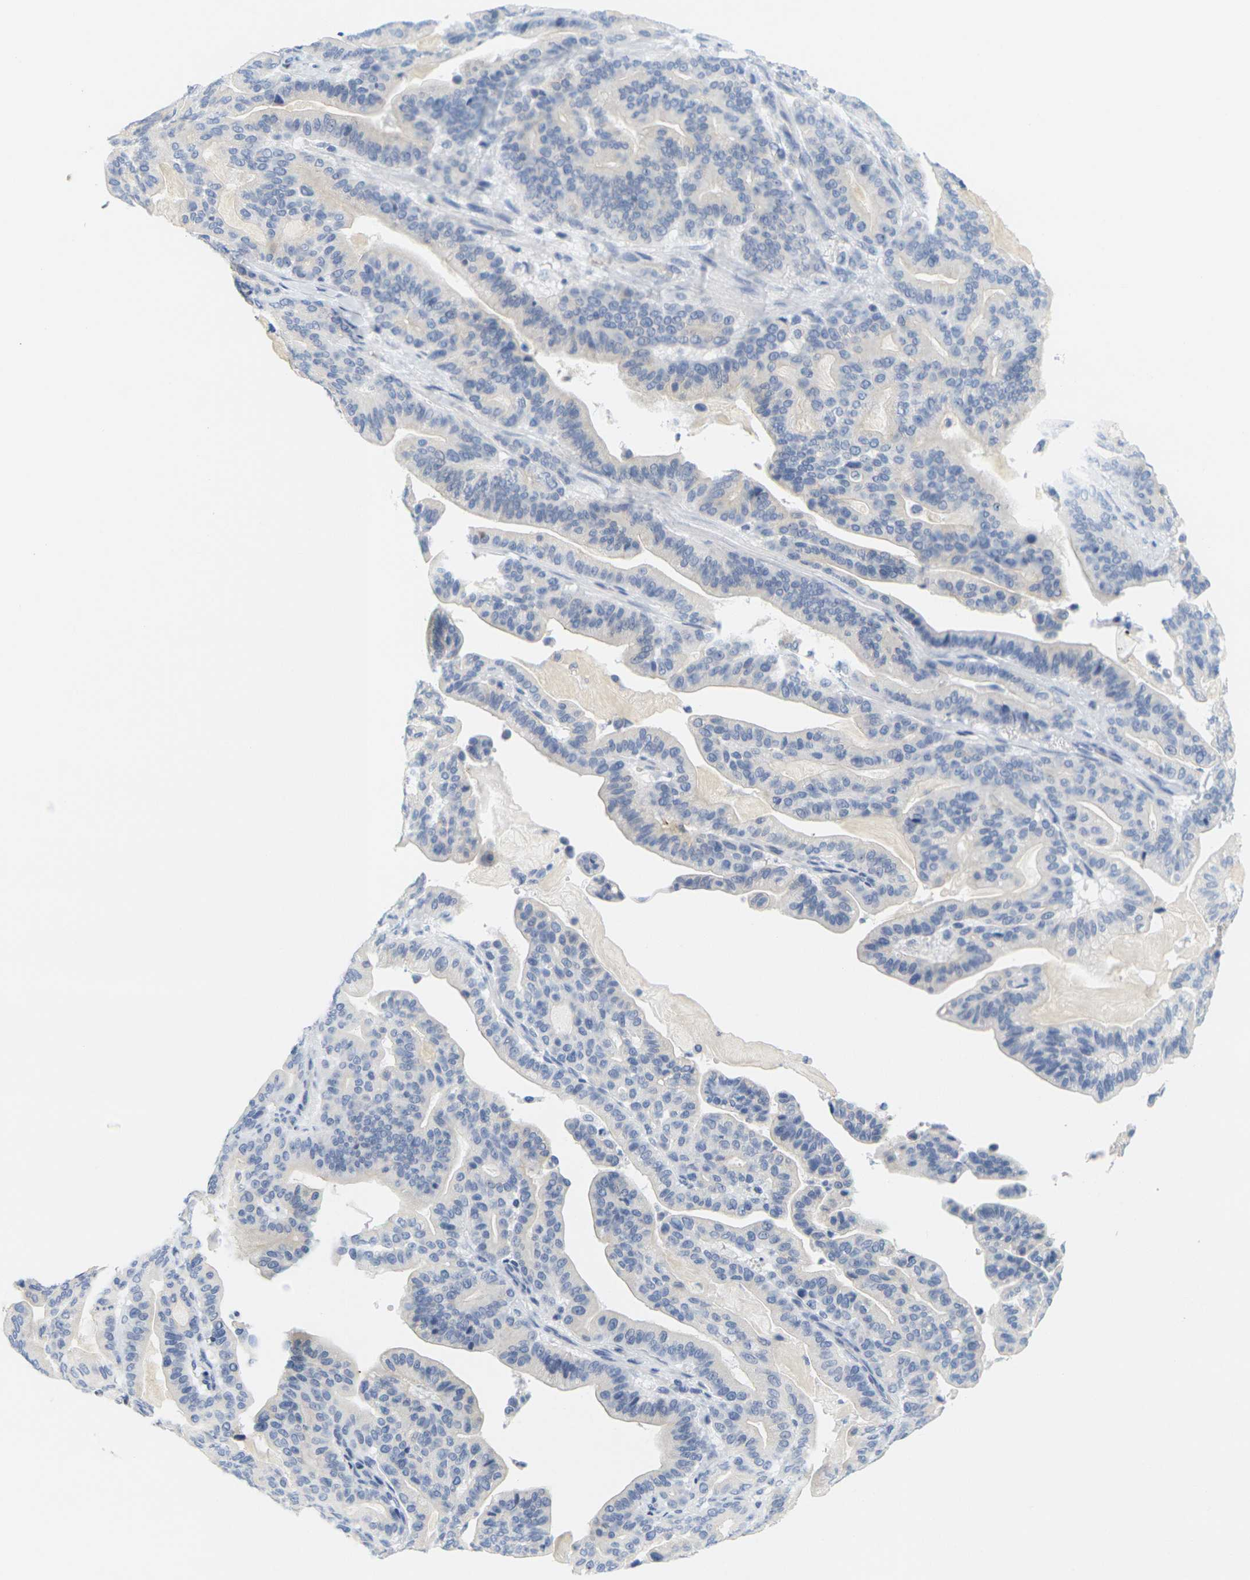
{"staining": {"intensity": "negative", "quantity": "none", "location": "none"}, "tissue": "pancreatic cancer", "cell_type": "Tumor cells", "image_type": "cancer", "snomed": [{"axis": "morphology", "description": "Adenocarcinoma, NOS"}, {"axis": "topography", "description": "Pancreas"}], "caption": "Pancreatic cancer was stained to show a protein in brown. There is no significant expression in tumor cells.", "gene": "HLA-DOB", "patient": {"sex": "male", "age": 63}}